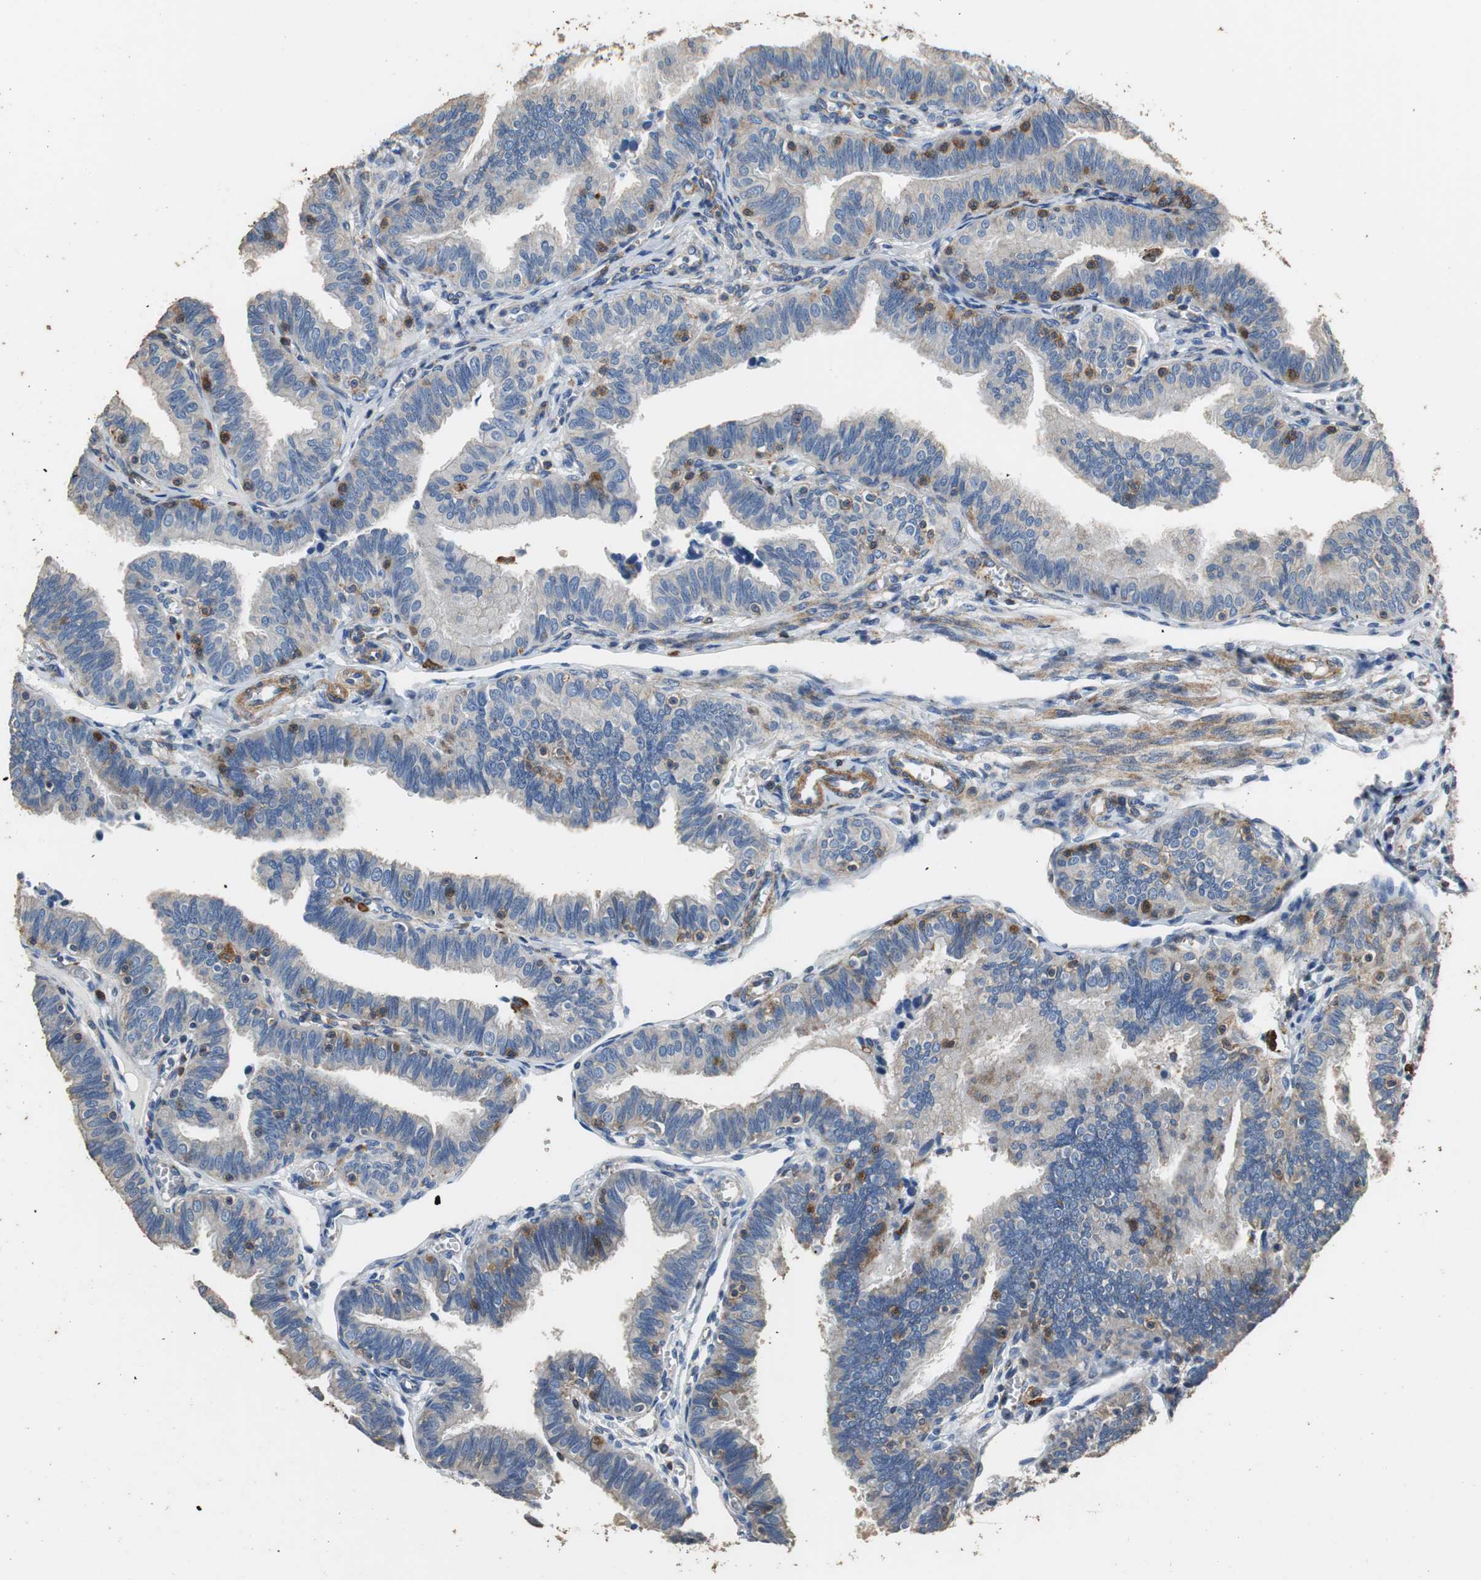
{"staining": {"intensity": "weak", "quantity": "25%-75%", "location": "cytoplasmic/membranous"}, "tissue": "fallopian tube", "cell_type": "Glandular cells", "image_type": "normal", "snomed": [{"axis": "morphology", "description": "Normal tissue, NOS"}, {"axis": "topography", "description": "Fallopian tube"}], "caption": "Weak cytoplasmic/membranous positivity for a protein is seen in approximately 25%-75% of glandular cells of benign fallopian tube using IHC.", "gene": "PRKRA", "patient": {"sex": "female", "age": 46}}